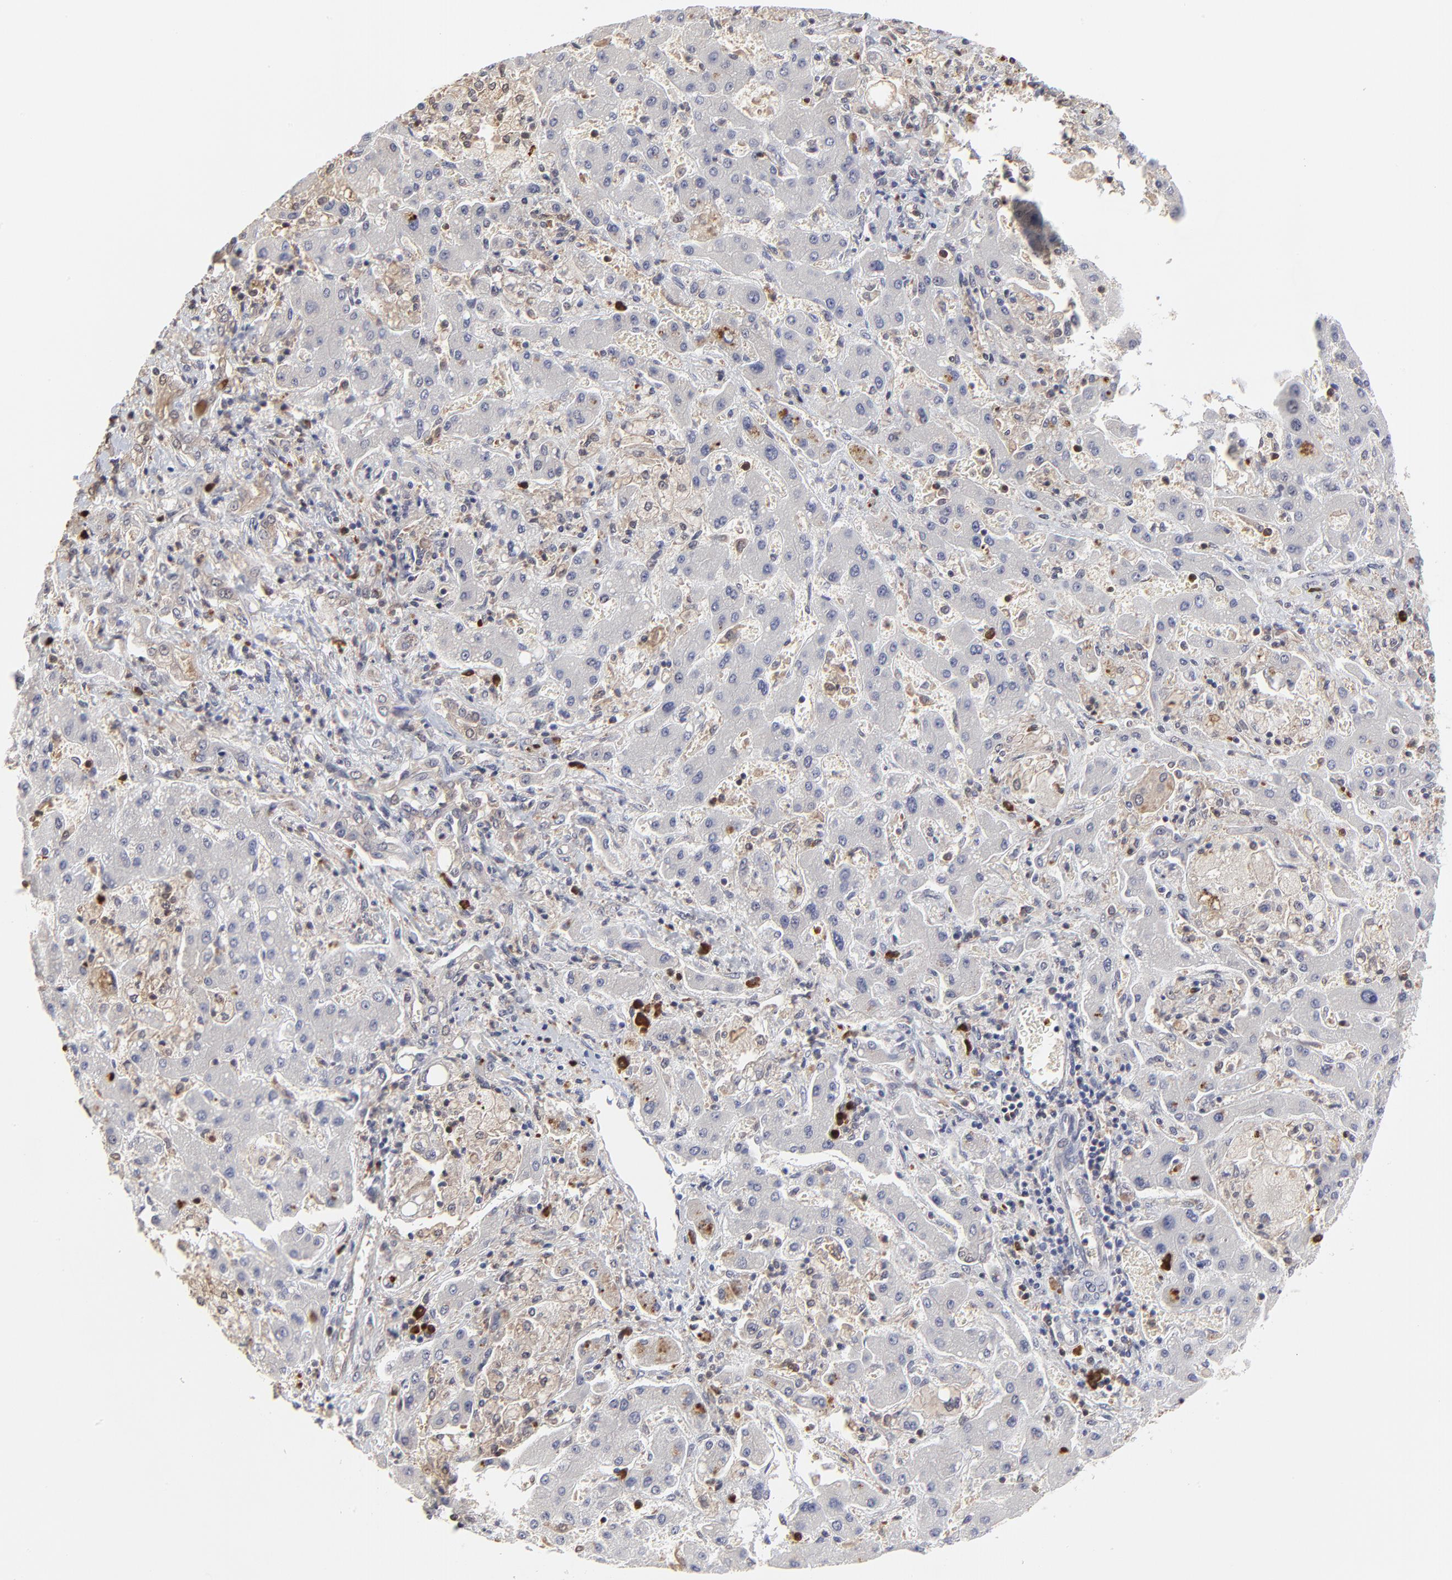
{"staining": {"intensity": "negative", "quantity": "none", "location": "none"}, "tissue": "liver cancer", "cell_type": "Tumor cells", "image_type": "cancer", "snomed": [{"axis": "morphology", "description": "Cholangiocarcinoma"}, {"axis": "topography", "description": "Liver"}], "caption": "Immunohistochemical staining of human liver cancer shows no significant positivity in tumor cells.", "gene": "CASP3", "patient": {"sex": "male", "age": 50}}